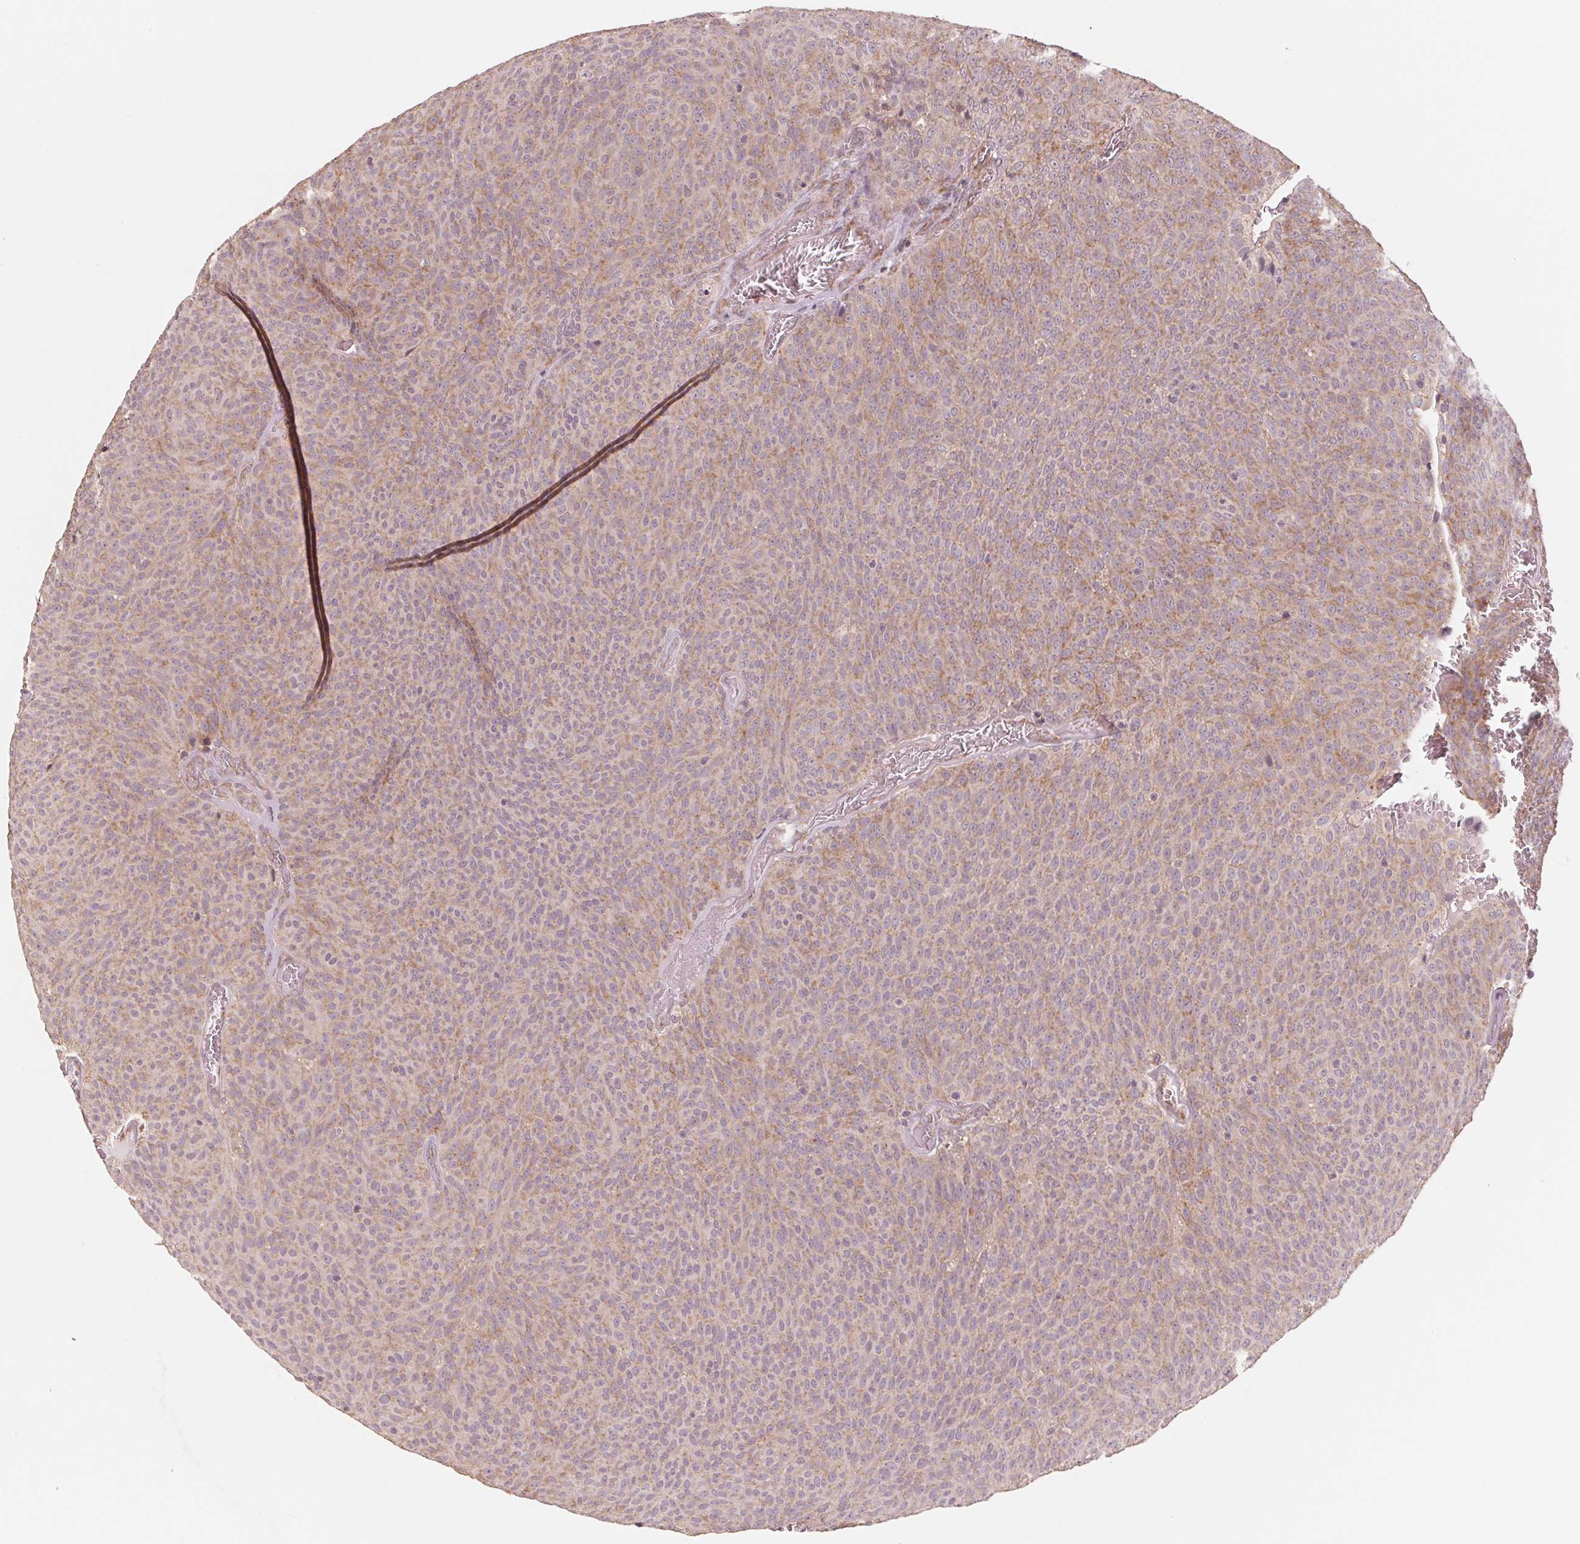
{"staining": {"intensity": "weak", "quantity": "25%-75%", "location": "cytoplasmic/membranous"}, "tissue": "urothelial cancer", "cell_type": "Tumor cells", "image_type": "cancer", "snomed": [{"axis": "morphology", "description": "Urothelial carcinoma, Low grade"}, {"axis": "topography", "description": "Urinary bladder"}], "caption": "This is an image of immunohistochemistry staining of urothelial cancer, which shows weak expression in the cytoplasmic/membranous of tumor cells.", "gene": "GIGYF2", "patient": {"sex": "male", "age": 77}}